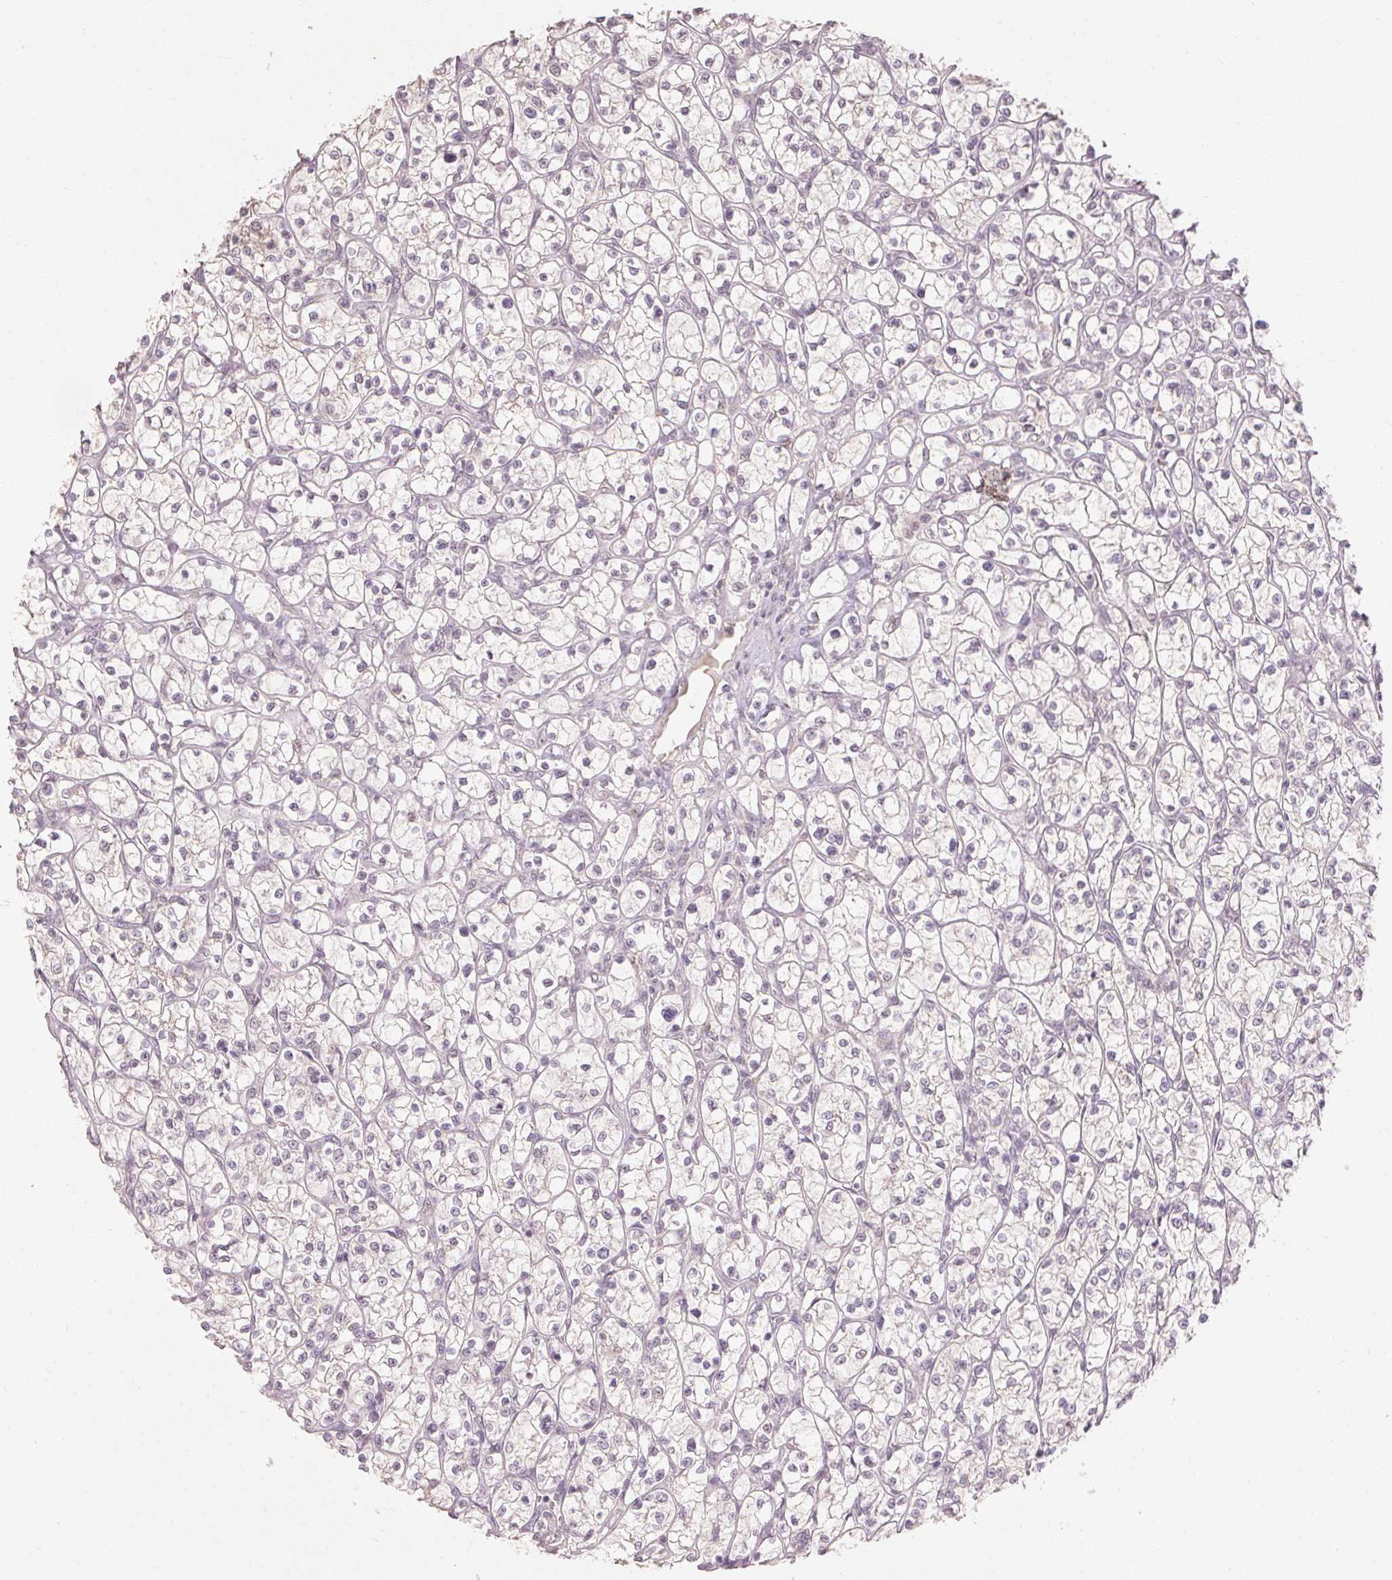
{"staining": {"intensity": "negative", "quantity": "none", "location": "none"}, "tissue": "renal cancer", "cell_type": "Tumor cells", "image_type": "cancer", "snomed": [{"axis": "morphology", "description": "Adenocarcinoma, NOS"}, {"axis": "topography", "description": "Kidney"}], "caption": "An immunohistochemistry (IHC) photomicrograph of renal cancer (adenocarcinoma) is shown. There is no staining in tumor cells of renal cancer (adenocarcinoma).", "gene": "SKP2", "patient": {"sex": "female", "age": 64}}